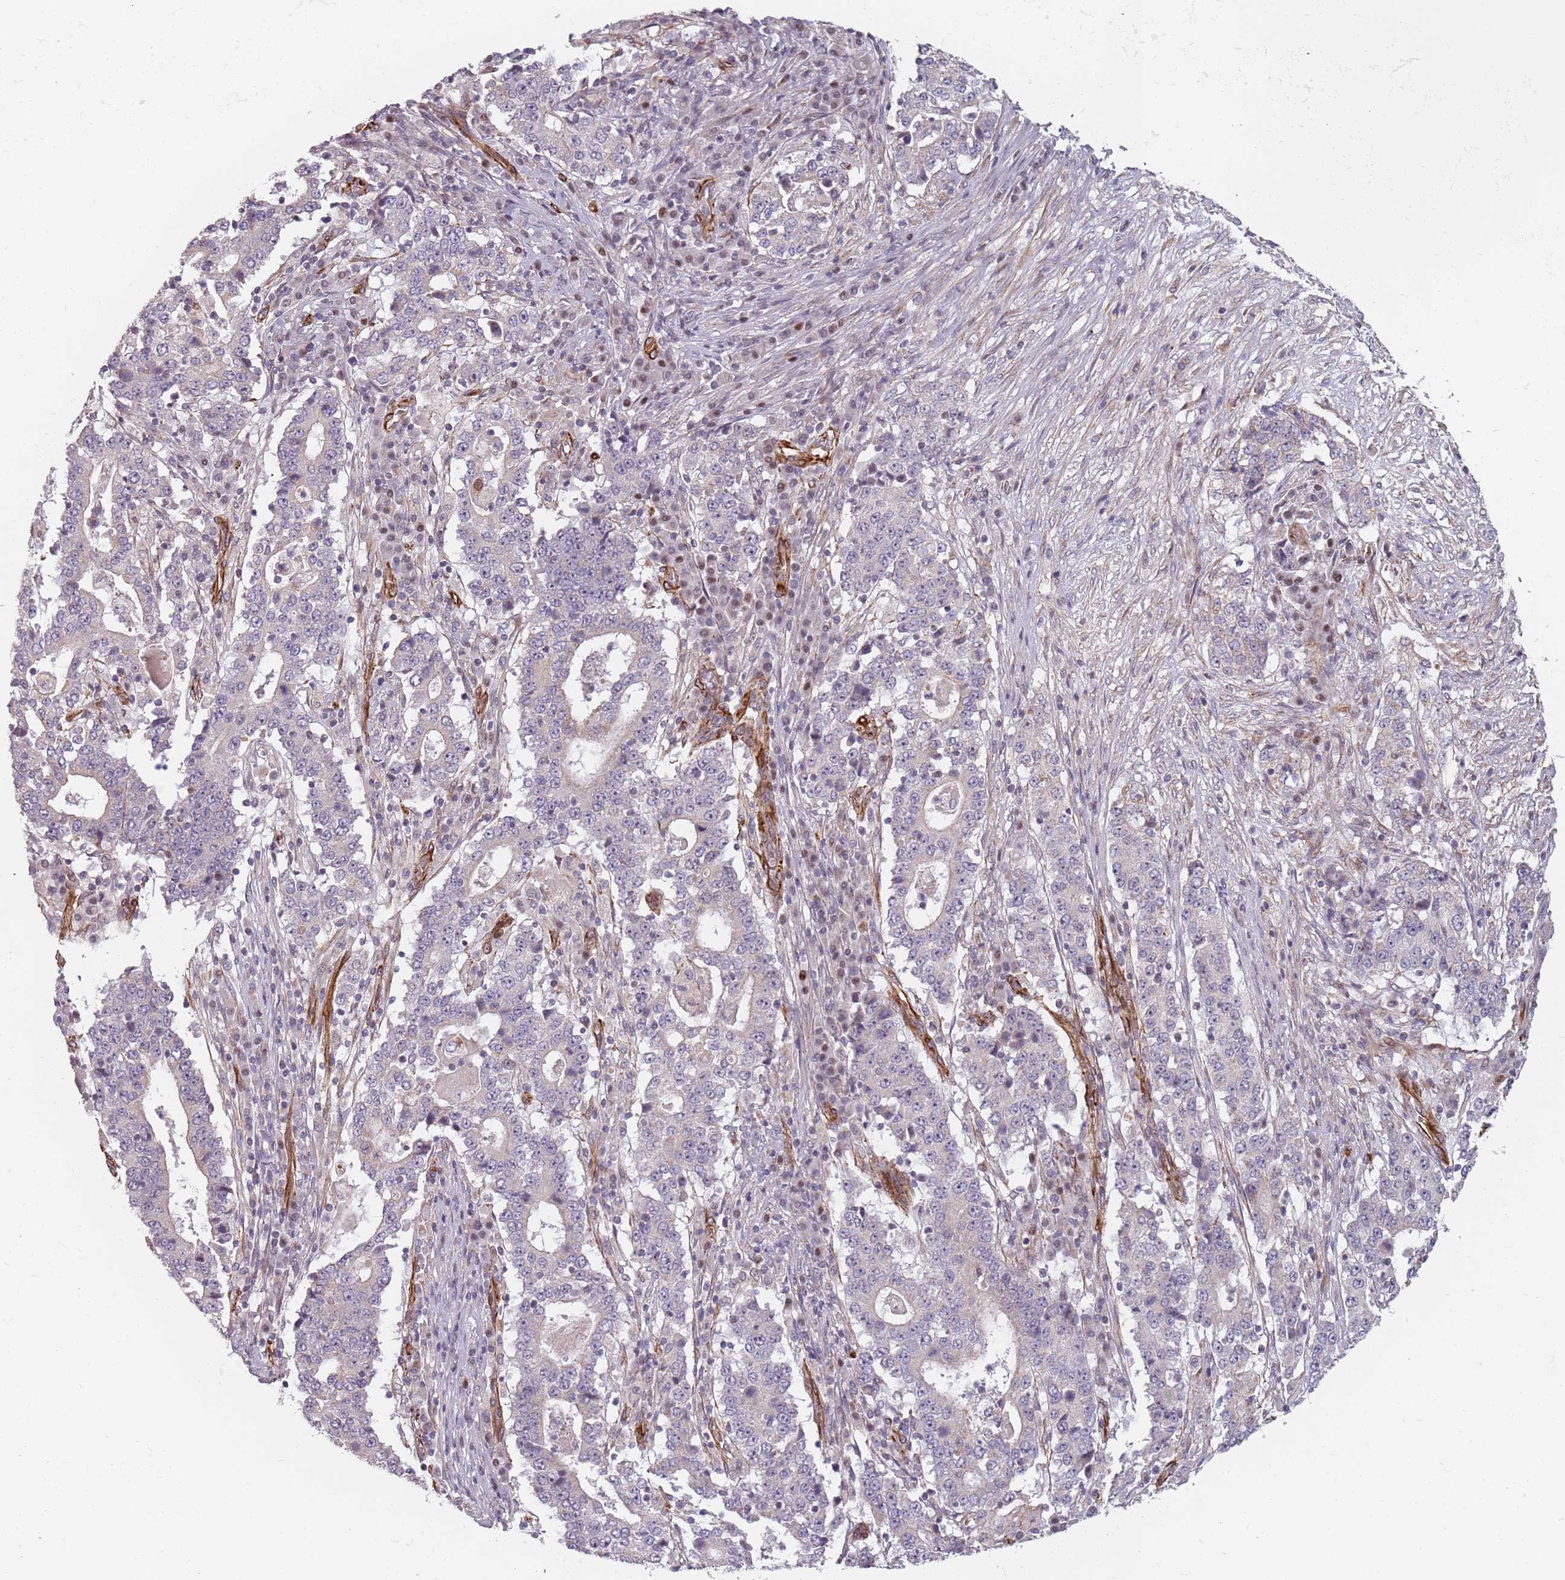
{"staining": {"intensity": "negative", "quantity": "none", "location": "none"}, "tissue": "stomach cancer", "cell_type": "Tumor cells", "image_type": "cancer", "snomed": [{"axis": "morphology", "description": "Adenocarcinoma, NOS"}, {"axis": "topography", "description": "Stomach"}], "caption": "DAB immunohistochemical staining of stomach cancer reveals no significant staining in tumor cells. Nuclei are stained in blue.", "gene": "GAS2L3", "patient": {"sex": "male", "age": 59}}